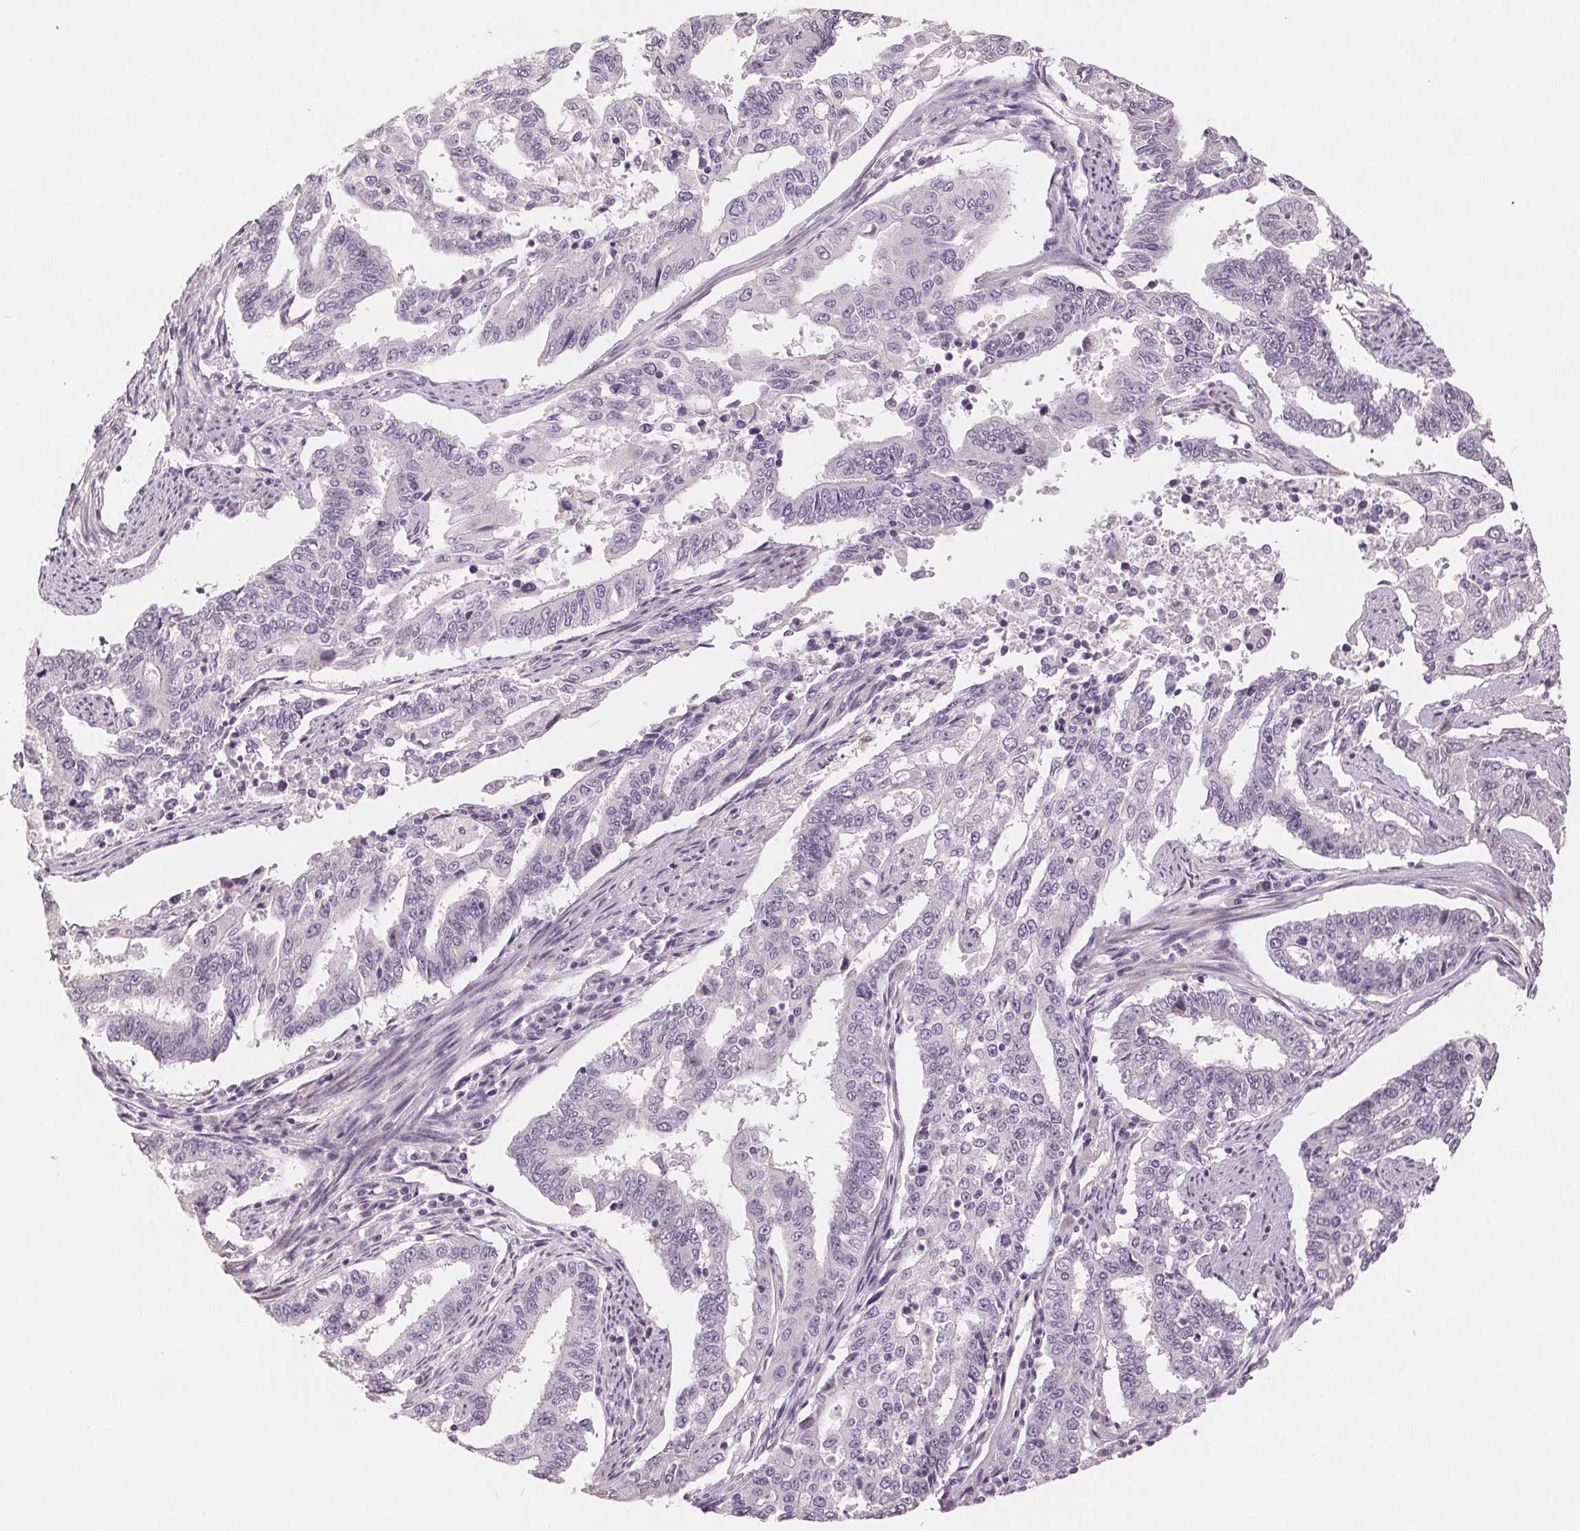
{"staining": {"intensity": "negative", "quantity": "none", "location": "none"}, "tissue": "endometrial cancer", "cell_type": "Tumor cells", "image_type": "cancer", "snomed": [{"axis": "morphology", "description": "Adenocarcinoma, NOS"}, {"axis": "topography", "description": "Uterus"}], "caption": "This is an IHC photomicrograph of human endometrial cancer. There is no expression in tumor cells.", "gene": "ZBBX", "patient": {"sex": "female", "age": 59}}